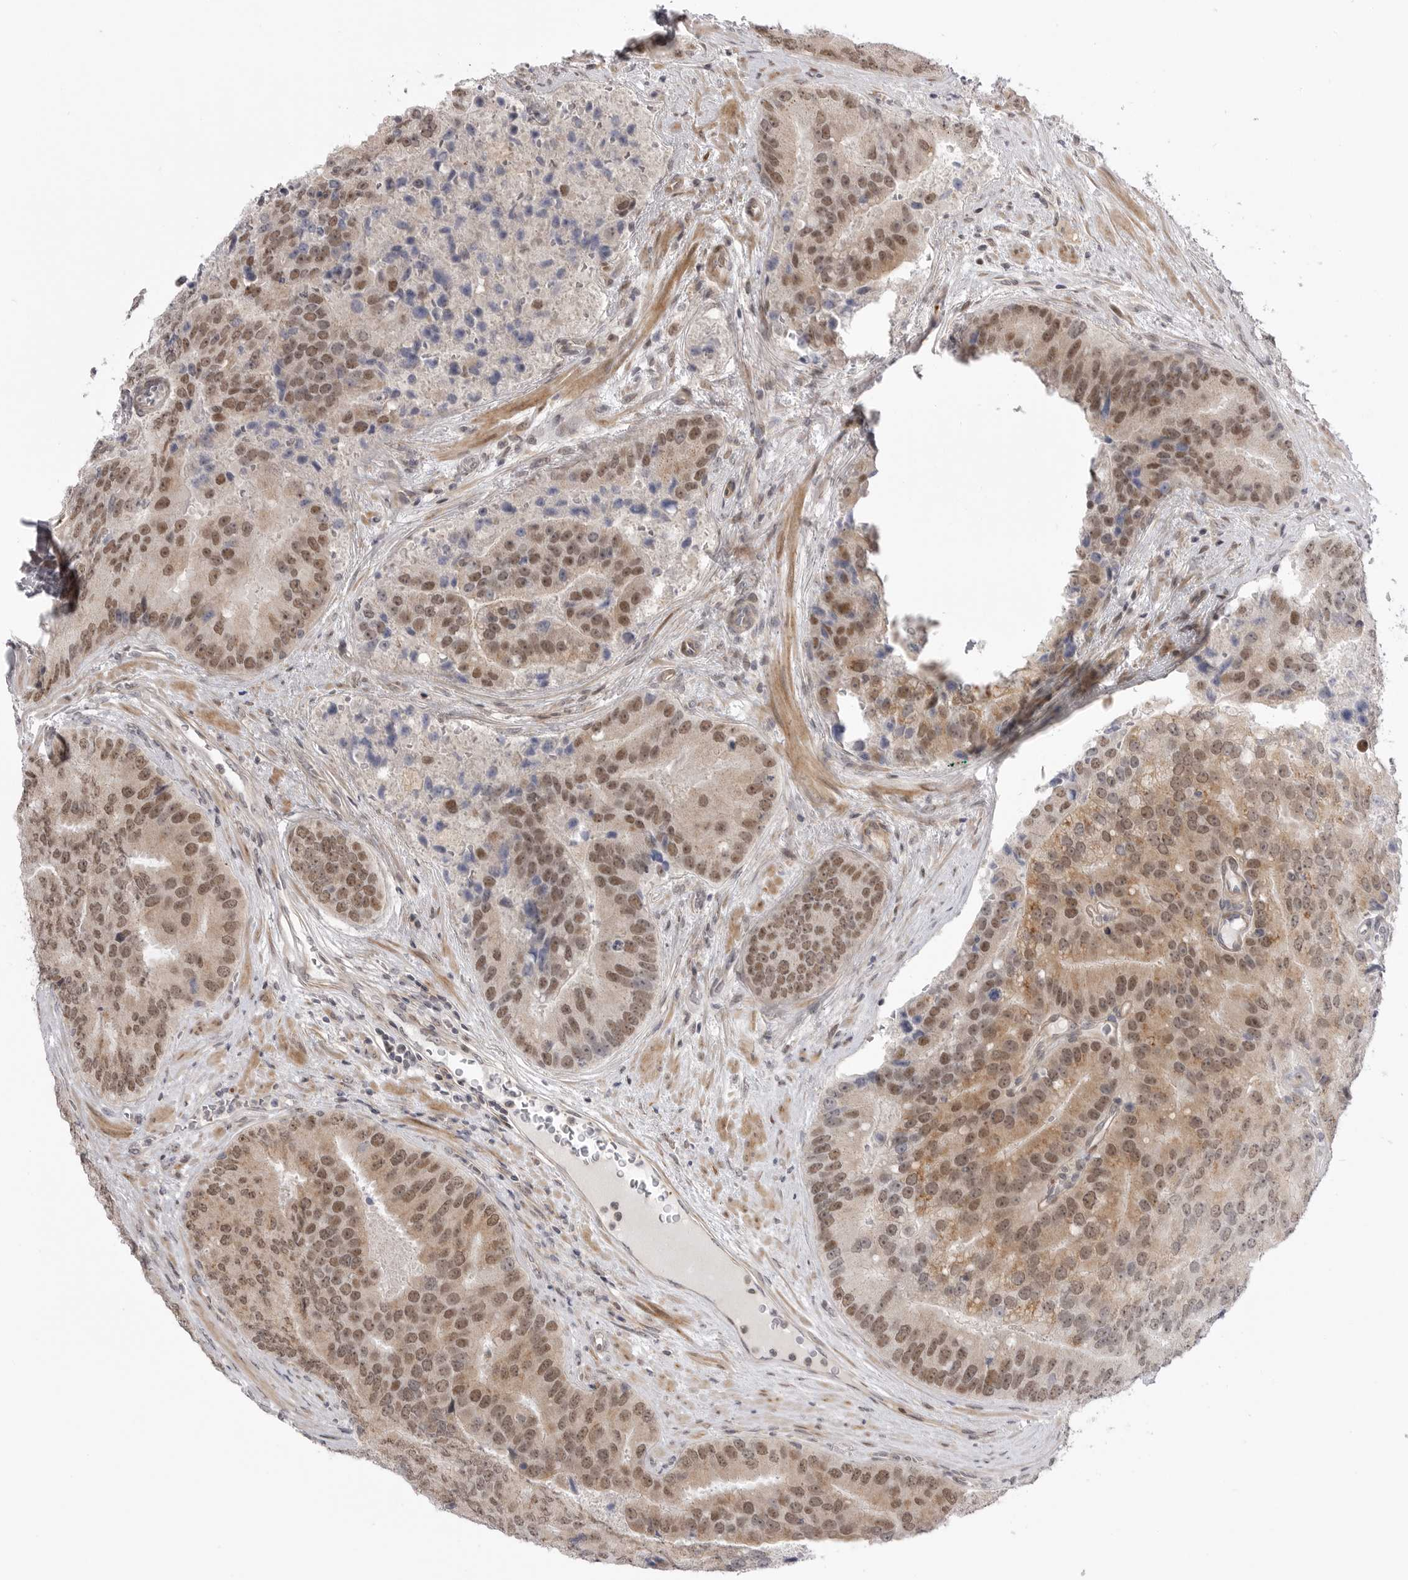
{"staining": {"intensity": "moderate", "quantity": "25%-75%", "location": "cytoplasmic/membranous,nuclear"}, "tissue": "prostate cancer", "cell_type": "Tumor cells", "image_type": "cancer", "snomed": [{"axis": "morphology", "description": "Adenocarcinoma, High grade"}, {"axis": "topography", "description": "Prostate"}], "caption": "Prostate cancer stained for a protein displays moderate cytoplasmic/membranous and nuclear positivity in tumor cells. (Stains: DAB (3,3'-diaminobenzidine) in brown, nuclei in blue, Microscopy: brightfield microscopy at high magnification).", "gene": "GGT6", "patient": {"sex": "male", "age": 70}}